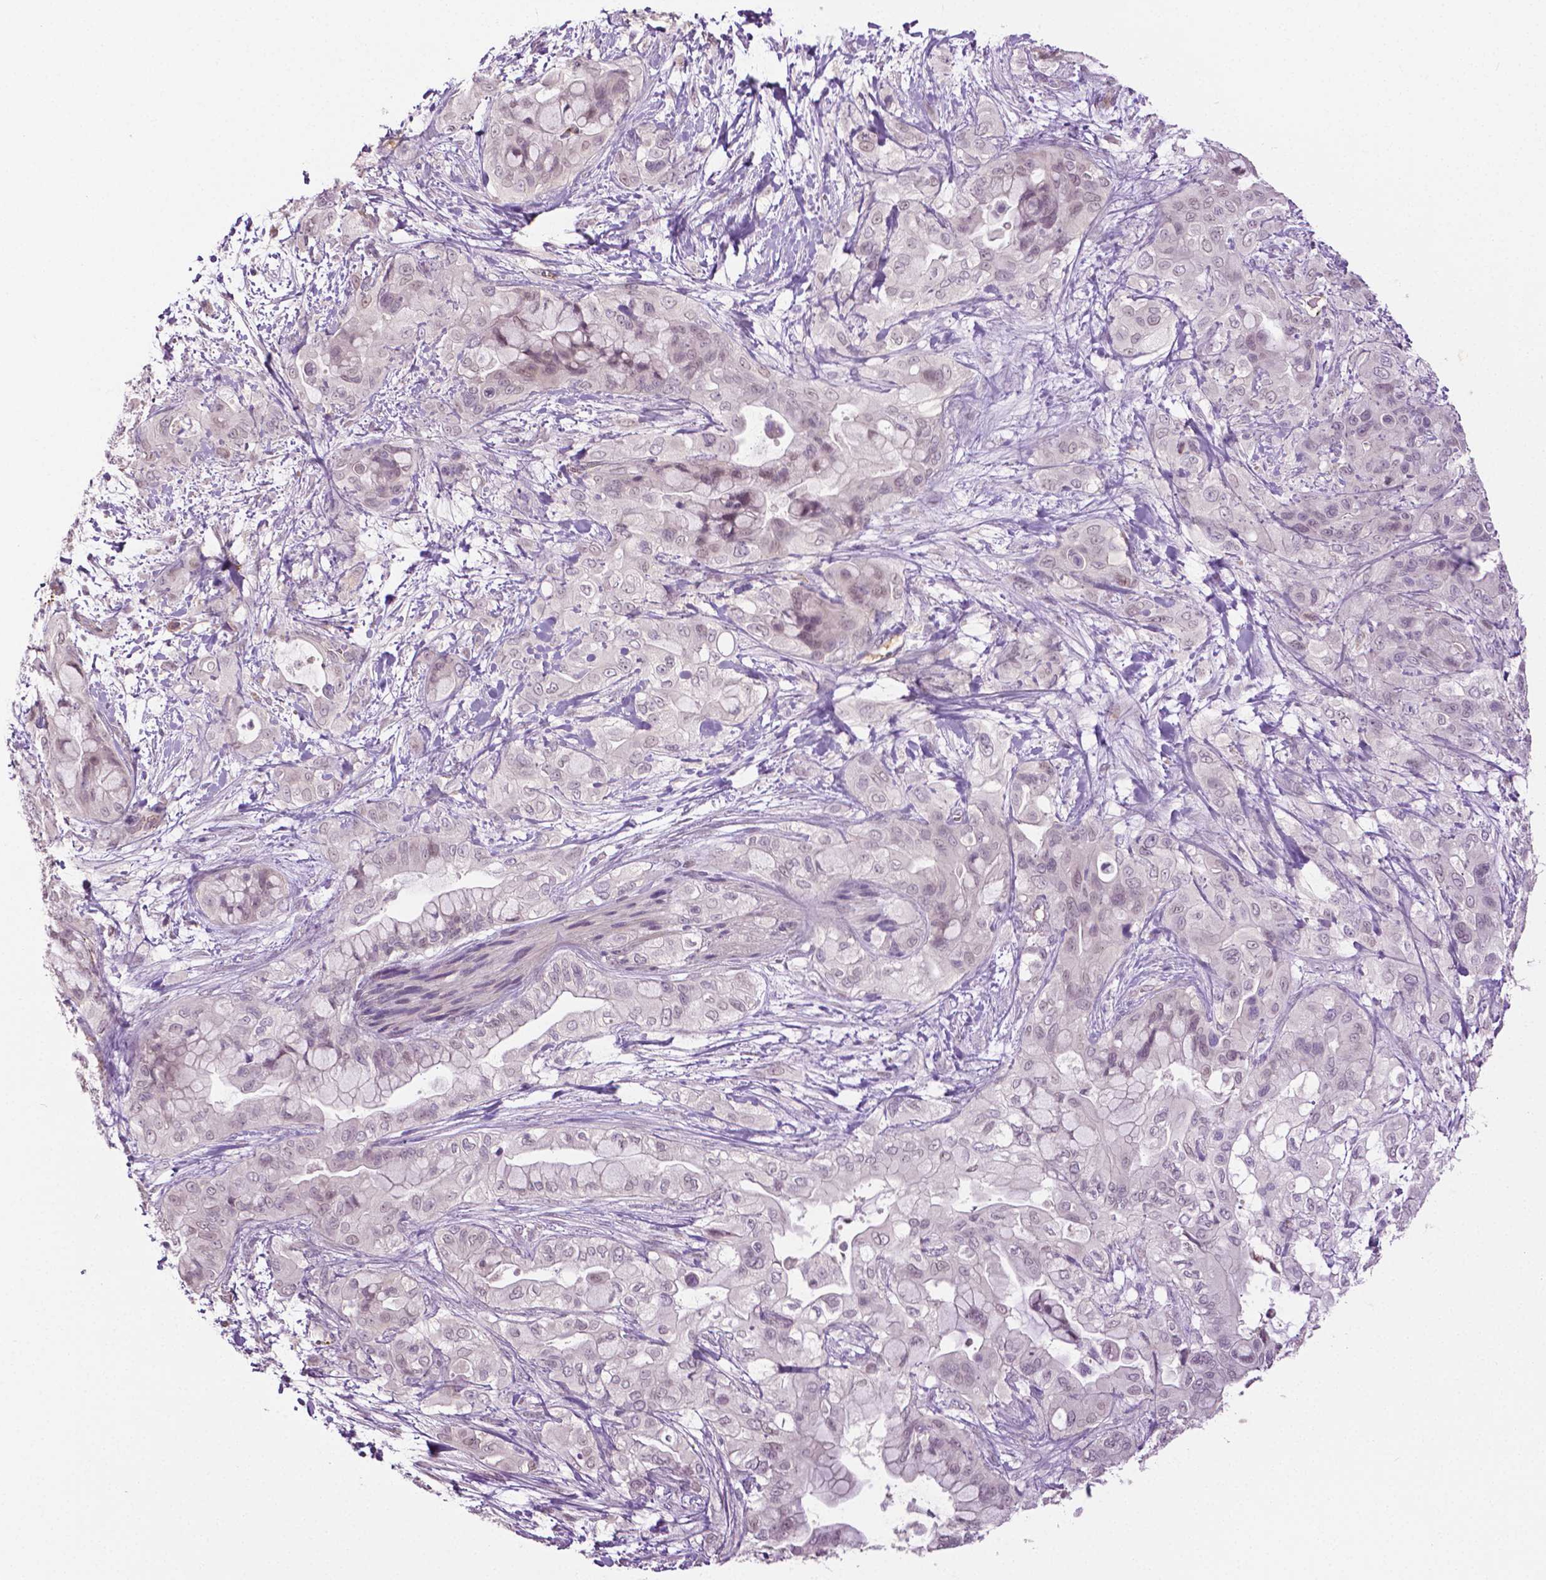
{"staining": {"intensity": "negative", "quantity": "none", "location": "none"}, "tissue": "pancreatic cancer", "cell_type": "Tumor cells", "image_type": "cancer", "snomed": [{"axis": "morphology", "description": "Adenocarcinoma, NOS"}, {"axis": "topography", "description": "Pancreas"}], "caption": "Micrograph shows no protein positivity in tumor cells of pancreatic cancer (adenocarcinoma) tissue.", "gene": "PTPN5", "patient": {"sex": "male", "age": 71}}